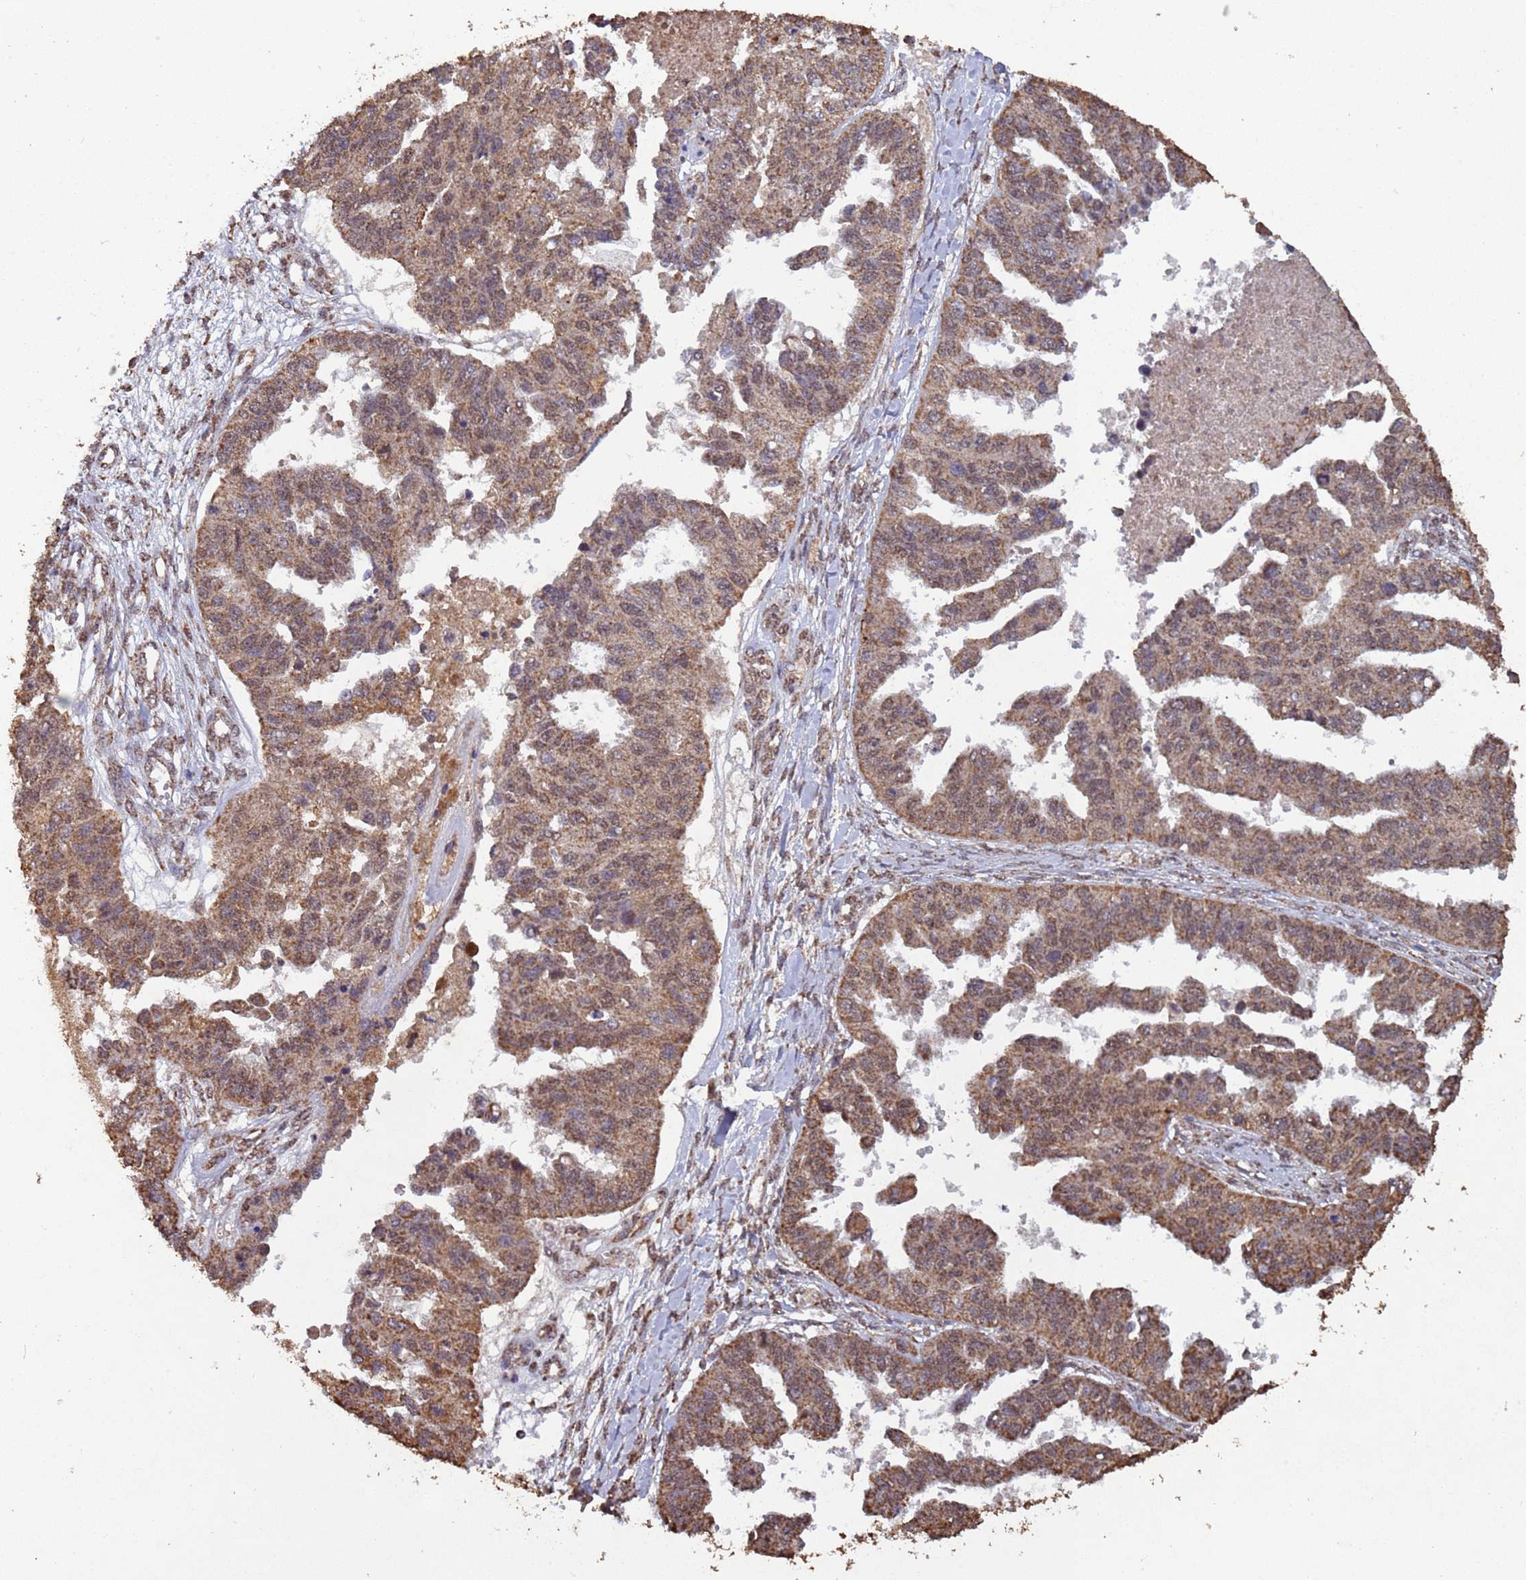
{"staining": {"intensity": "moderate", "quantity": ">75%", "location": "cytoplasmic/membranous,nuclear"}, "tissue": "ovarian cancer", "cell_type": "Tumor cells", "image_type": "cancer", "snomed": [{"axis": "morphology", "description": "Cystadenocarcinoma, serous, NOS"}, {"axis": "topography", "description": "Ovary"}], "caption": "Immunohistochemistry of ovarian cancer displays medium levels of moderate cytoplasmic/membranous and nuclear staining in about >75% of tumor cells.", "gene": "HDAC10", "patient": {"sex": "female", "age": 58}}